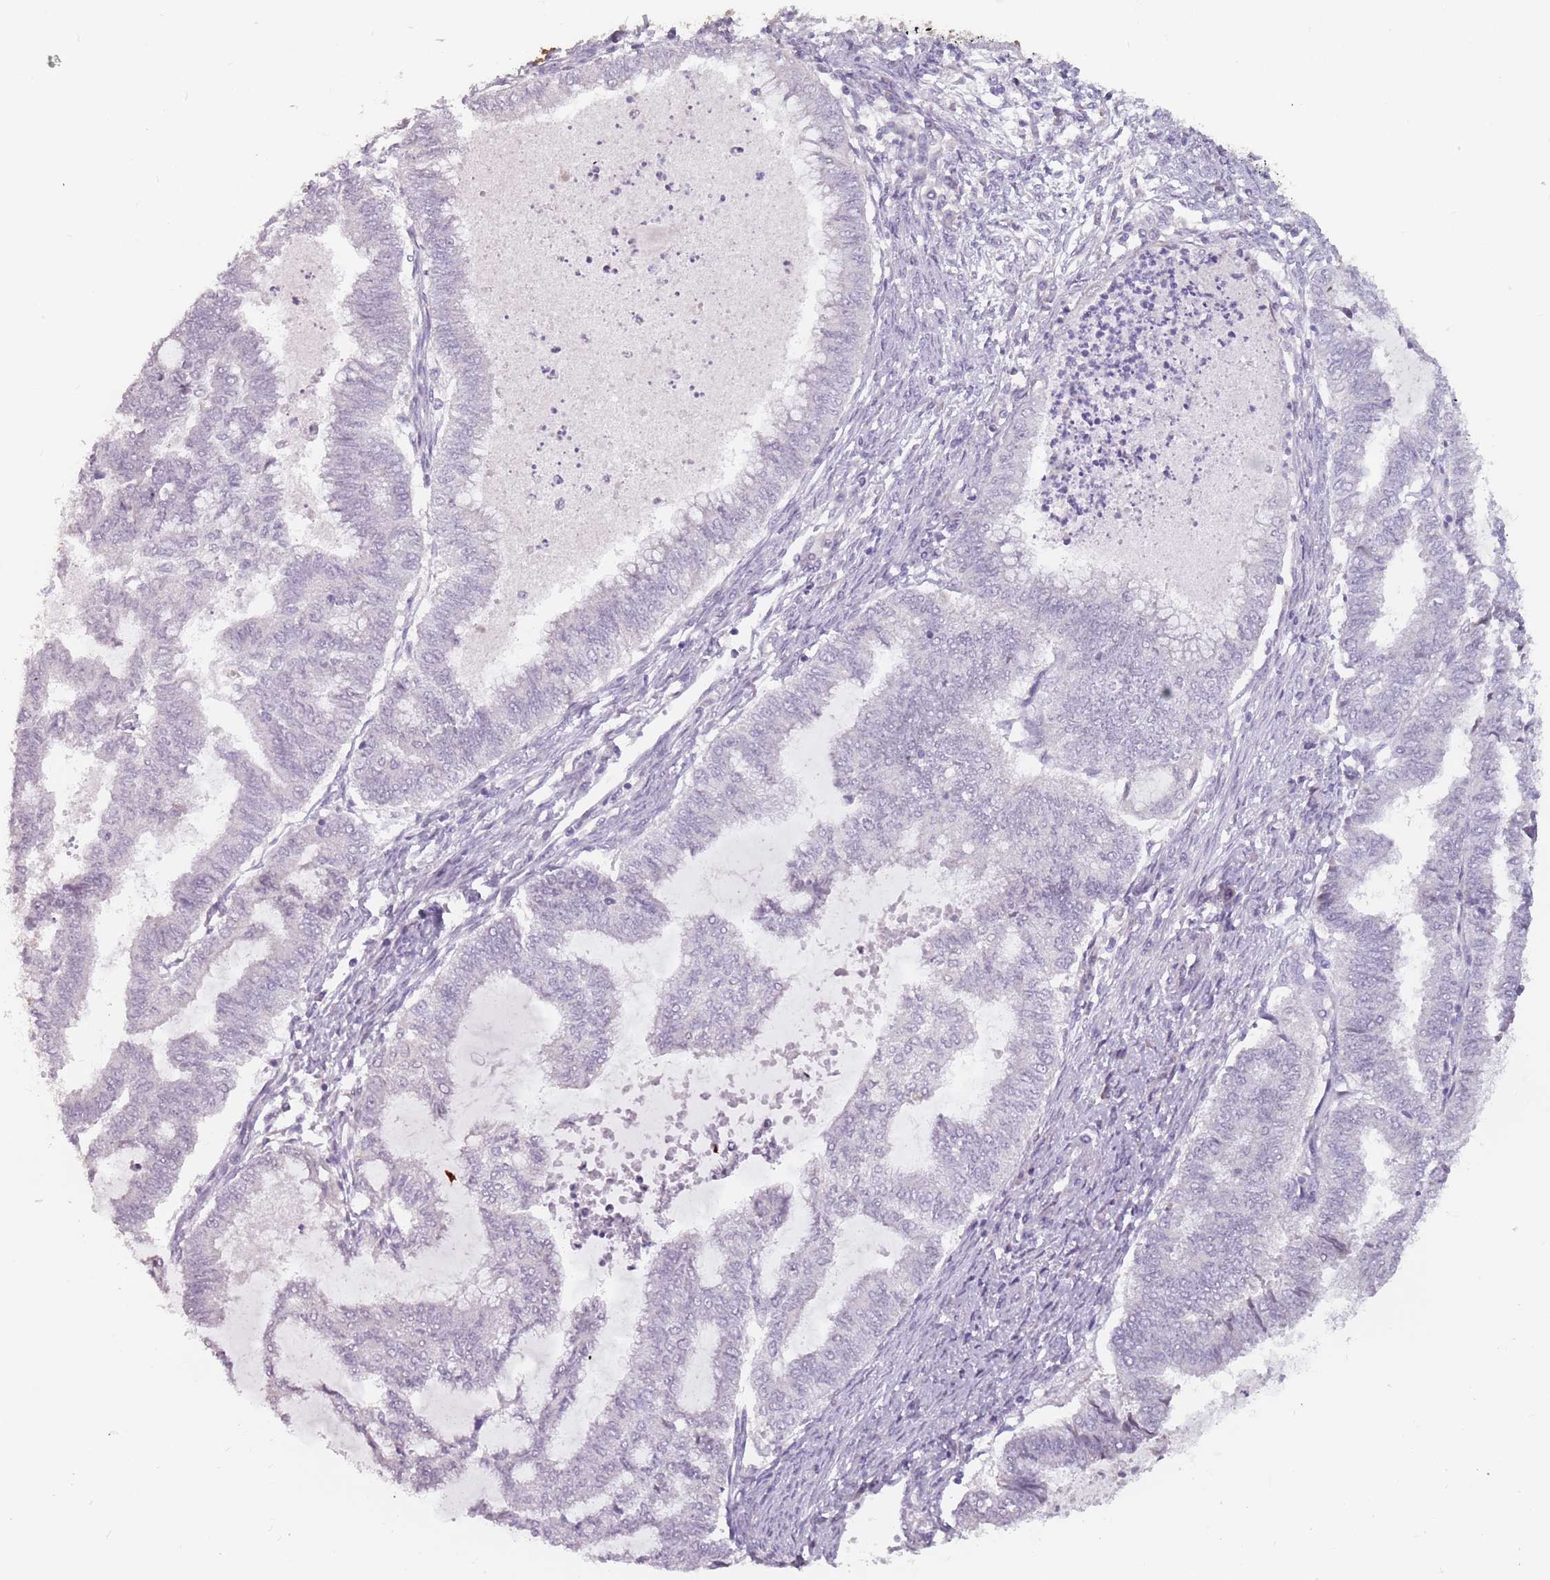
{"staining": {"intensity": "negative", "quantity": "none", "location": "none"}, "tissue": "endometrial cancer", "cell_type": "Tumor cells", "image_type": "cancer", "snomed": [{"axis": "morphology", "description": "Adenocarcinoma, NOS"}, {"axis": "topography", "description": "Endometrium"}], "caption": "Immunohistochemistry (IHC) of human endometrial cancer (adenocarcinoma) shows no positivity in tumor cells.", "gene": "CEP19", "patient": {"sex": "female", "age": 79}}